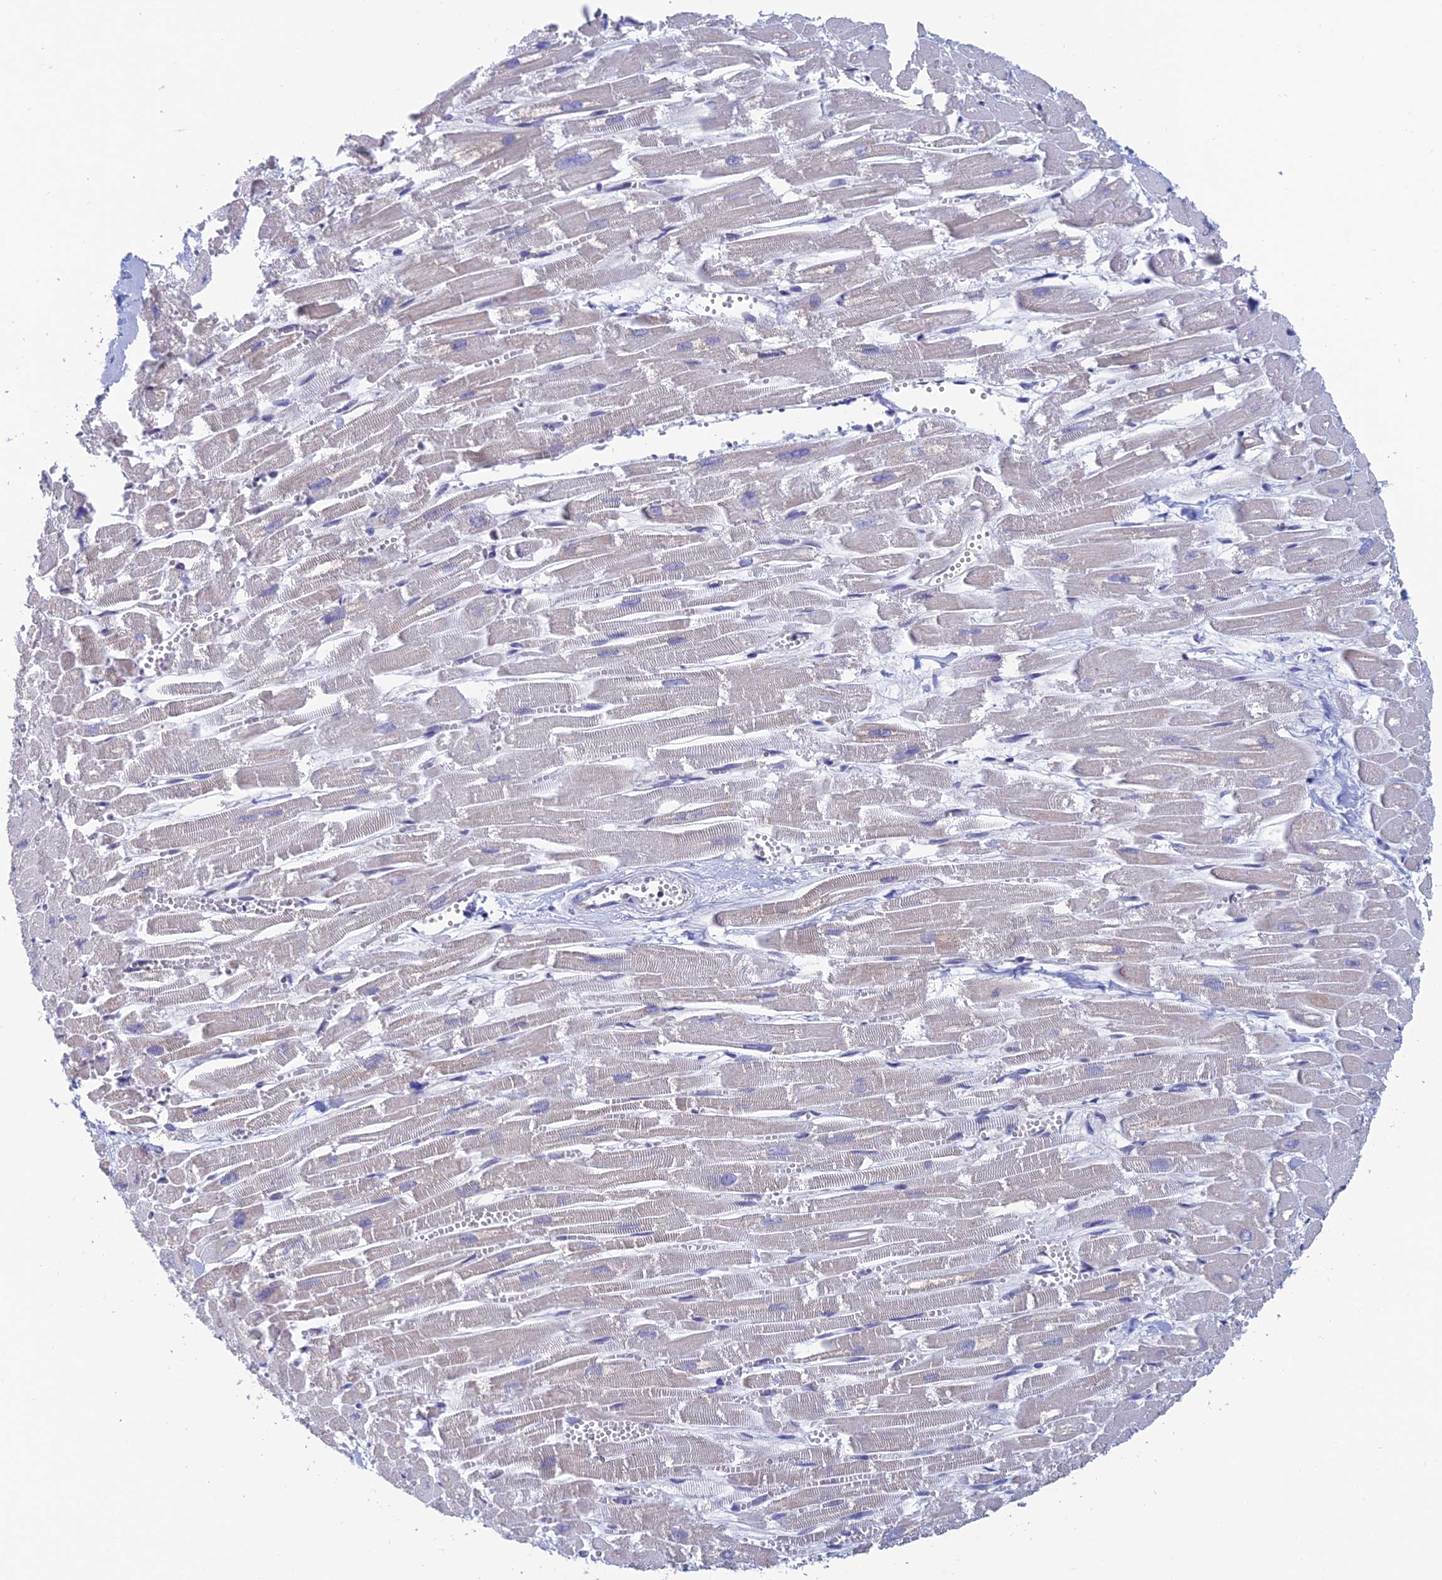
{"staining": {"intensity": "negative", "quantity": "none", "location": "none"}, "tissue": "heart muscle", "cell_type": "Cardiomyocytes", "image_type": "normal", "snomed": [{"axis": "morphology", "description": "Normal tissue, NOS"}, {"axis": "topography", "description": "Heart"}], "caption": "Heart muscle was stained to show a protein in brown. There is no significant expression in cardiomyocytes. The staining is performed using DAB brown chromogen with nuclei counter-stained in using hematoxylin.", "gene": "NABP2", "patient": {"sex": "male", "age": 54}}